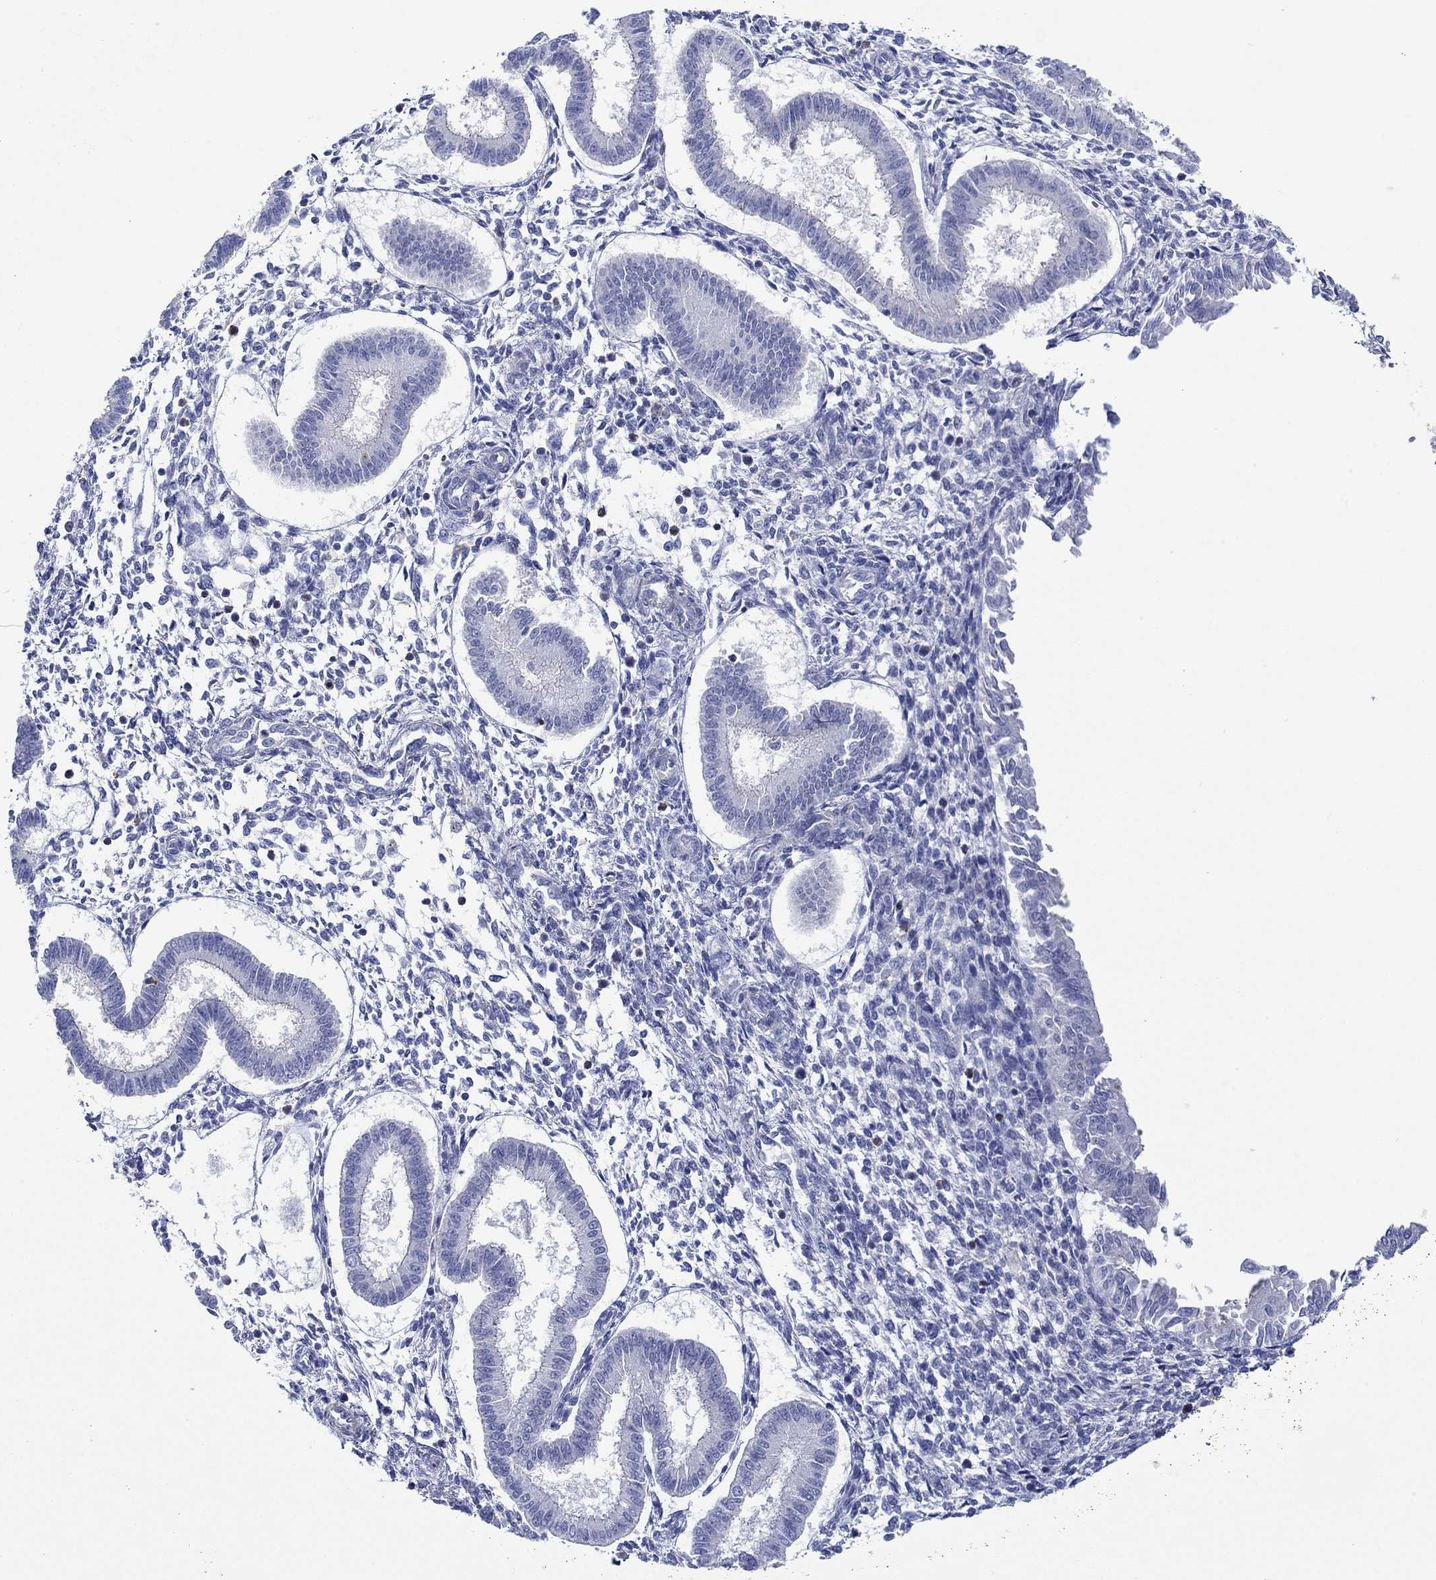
{"staining": {"intensity": "negative", "quantity": "none", "location": "none"}, "tissue": "endometrium", "cell_type": "Cells in endometrial stroma", "image_type": "normal", "snomed": [{"axis": "morphology", "description": "Normal tissue, NOS"}, {"axis": "topography", "description": "Endometrium"}], "caption": "This is an immunohistochemistry (IHC) histopathology image of benign endometrium. There is no expression in cells in endometrial stroma.", "gene": "PPIL6", "patient": {"sex": "female", "age": 43}}